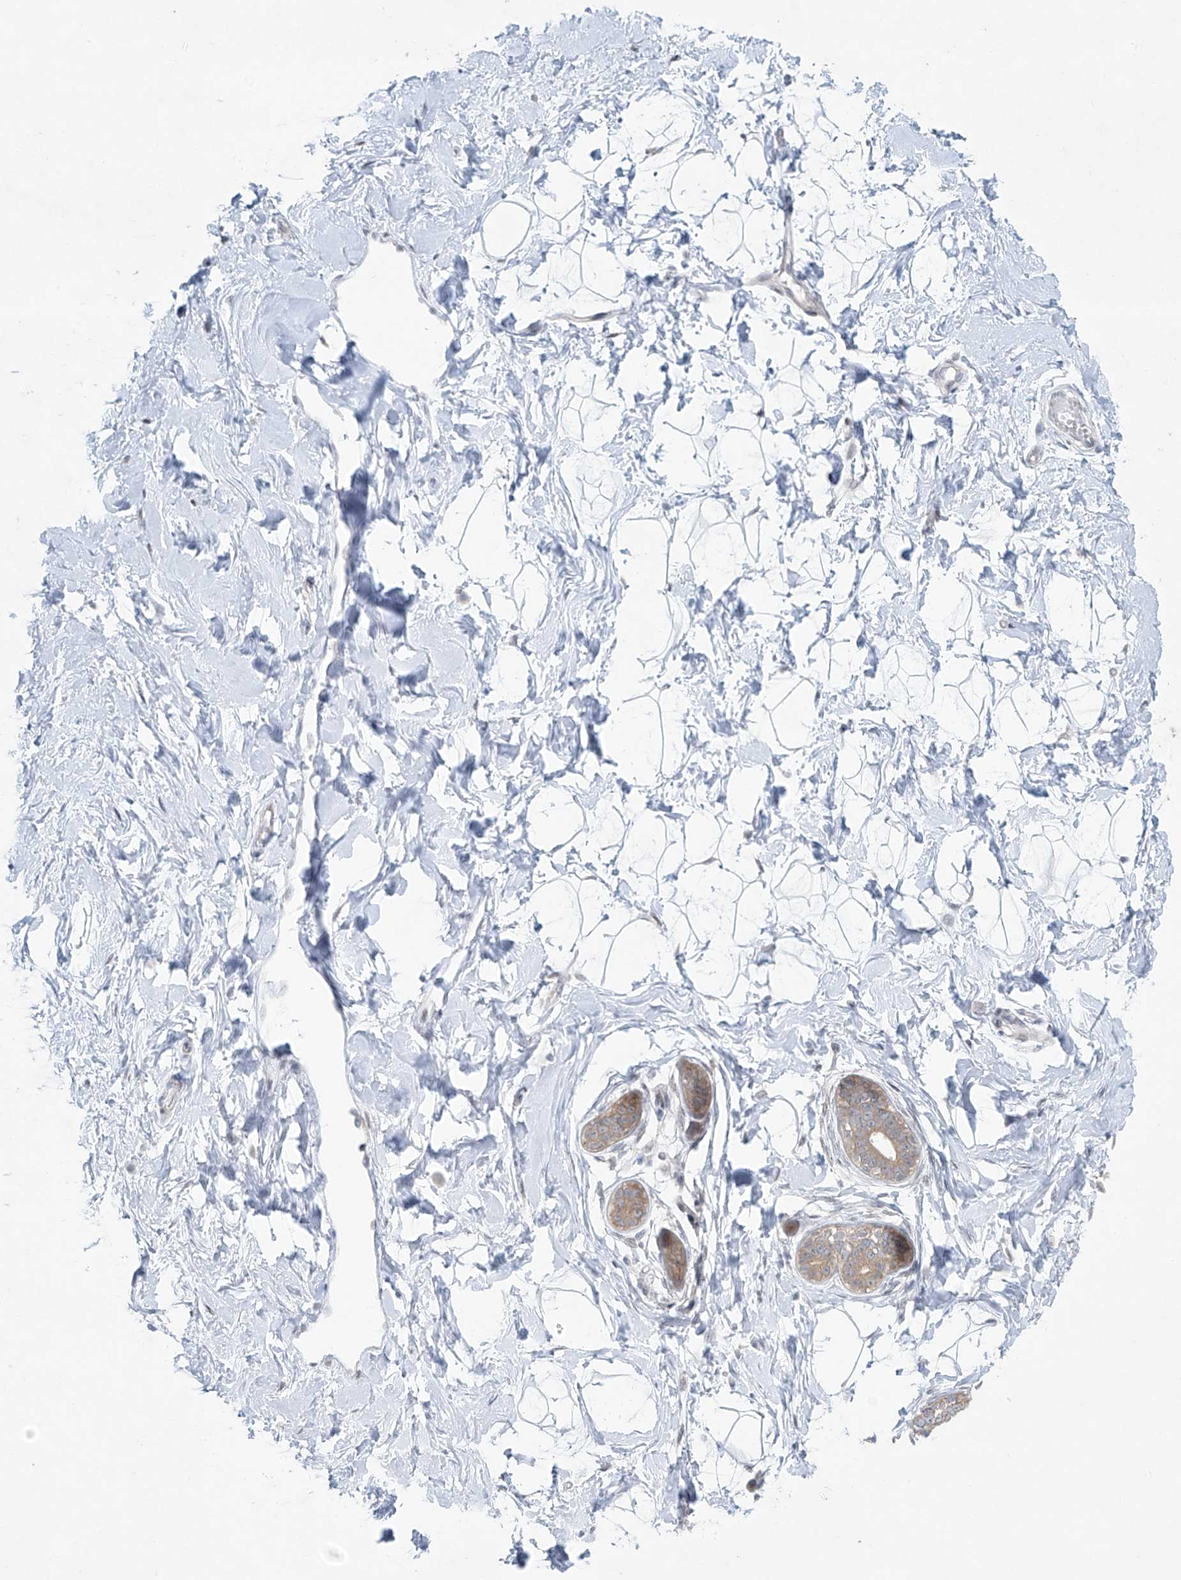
{"staining": {"intensity": "moderate", "quantity": "<25%", "location": "cytoplasmic/membranous"}, "tissue": "breast", "cell_type": "Glandular cells", "image_type": "normal", "snomed": [{"axis": "morphology", "description": "Normal tissue, NOS"}, {"axis": "morphology", "description": "Adenoma, NOS"}, {"axis": "topography", "description": "Breast"}], "caption": "The histopathology image reveals a brown stain indicating the presence of a protein in the cytoplasmic/membranous of glandular cells in breast.", "gene": "PPAT", "patient": {"sex": "female", "age": 23}}